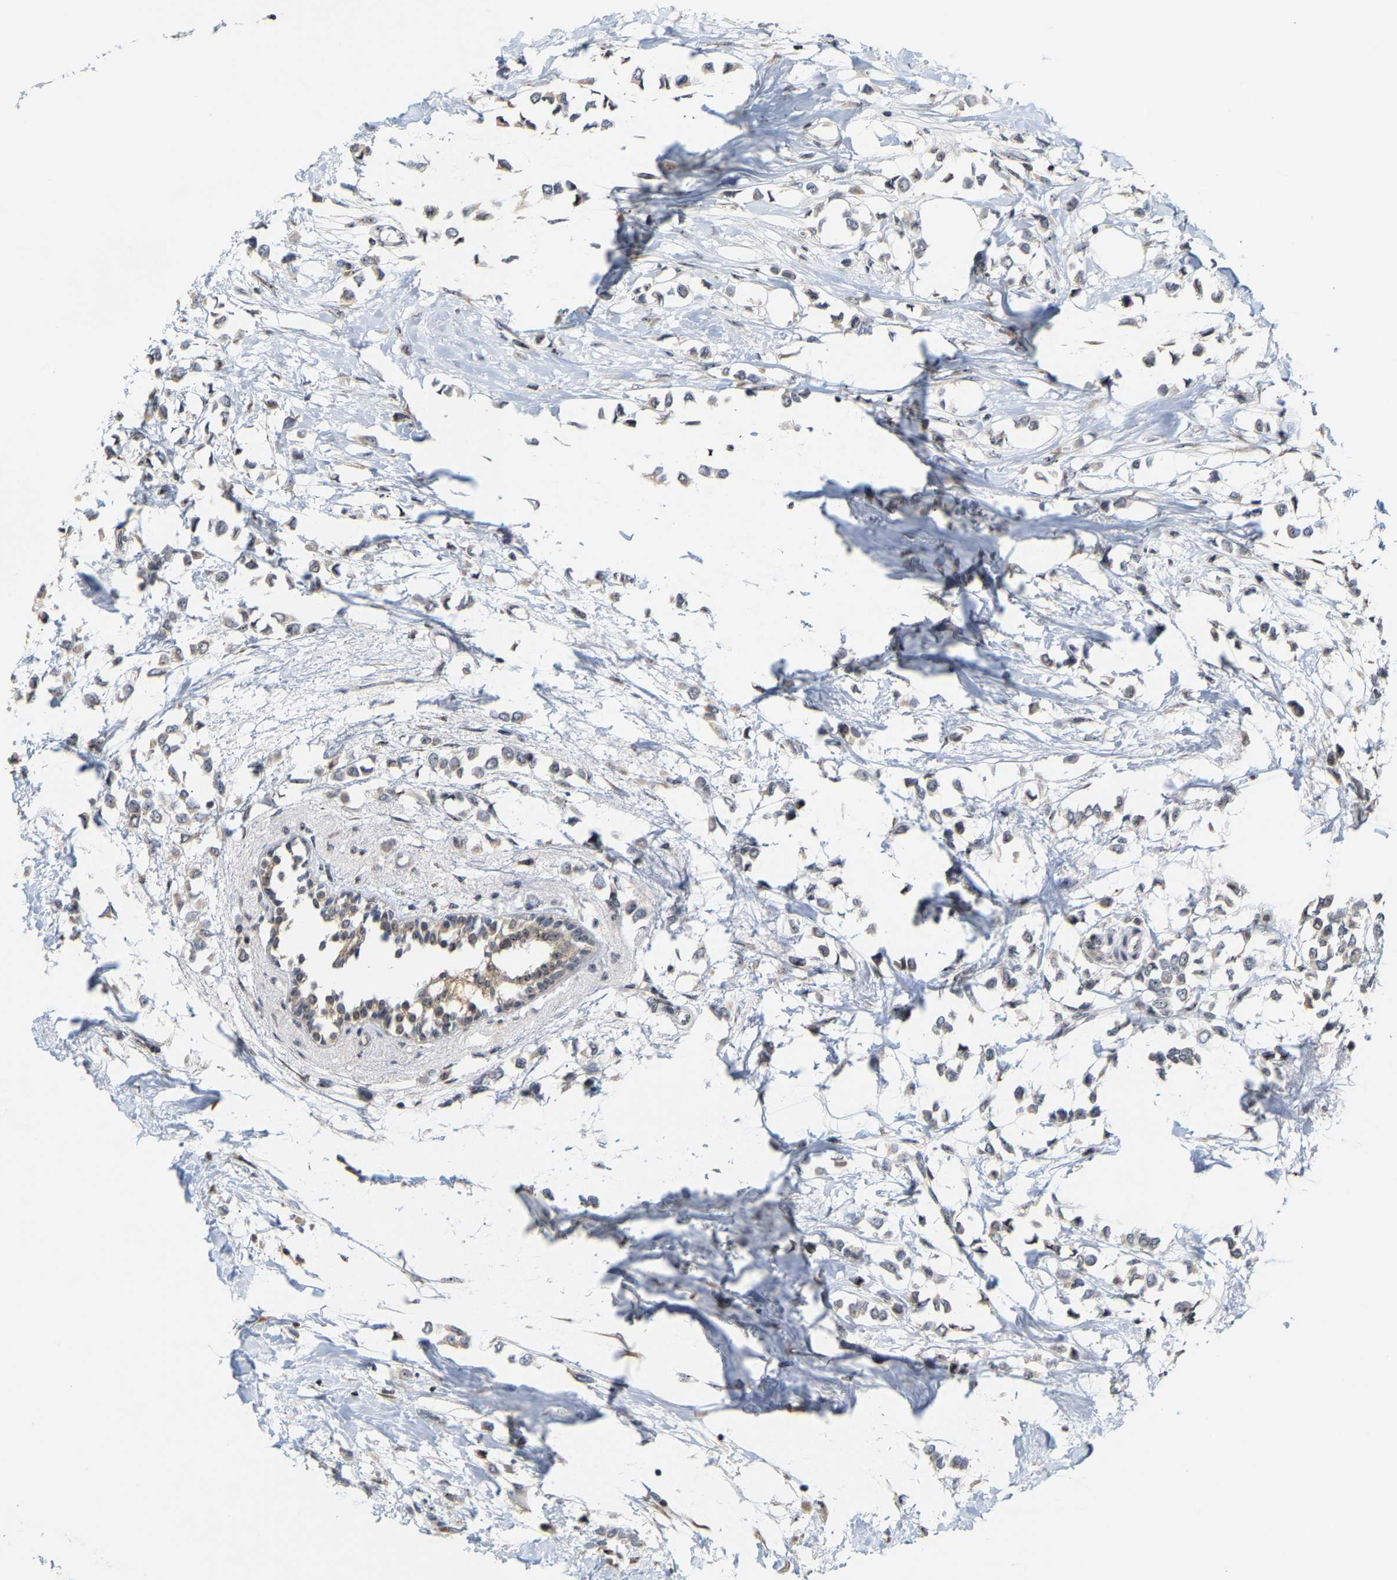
{"staining": {"intensity": "weak", "quantity": "25%-75%", "location": "cytoplasmic/membranous"}, "tissue": "breast cancer", "cell_type": "Tumor cells", "image_type": "cancer", "snomed": [{"axis": "morphology", "description": "Lobular carcinoma"}, {"axis": "topography", "description": "Breast"}], "caption": "The image displays a brown stain indicating the presence of a protein in the cytoplasmic/membranous of tumor cells in lobular carcinoma (breast).", "gene": "NOP58", "patient": {"sex": "female", "age": 51}}